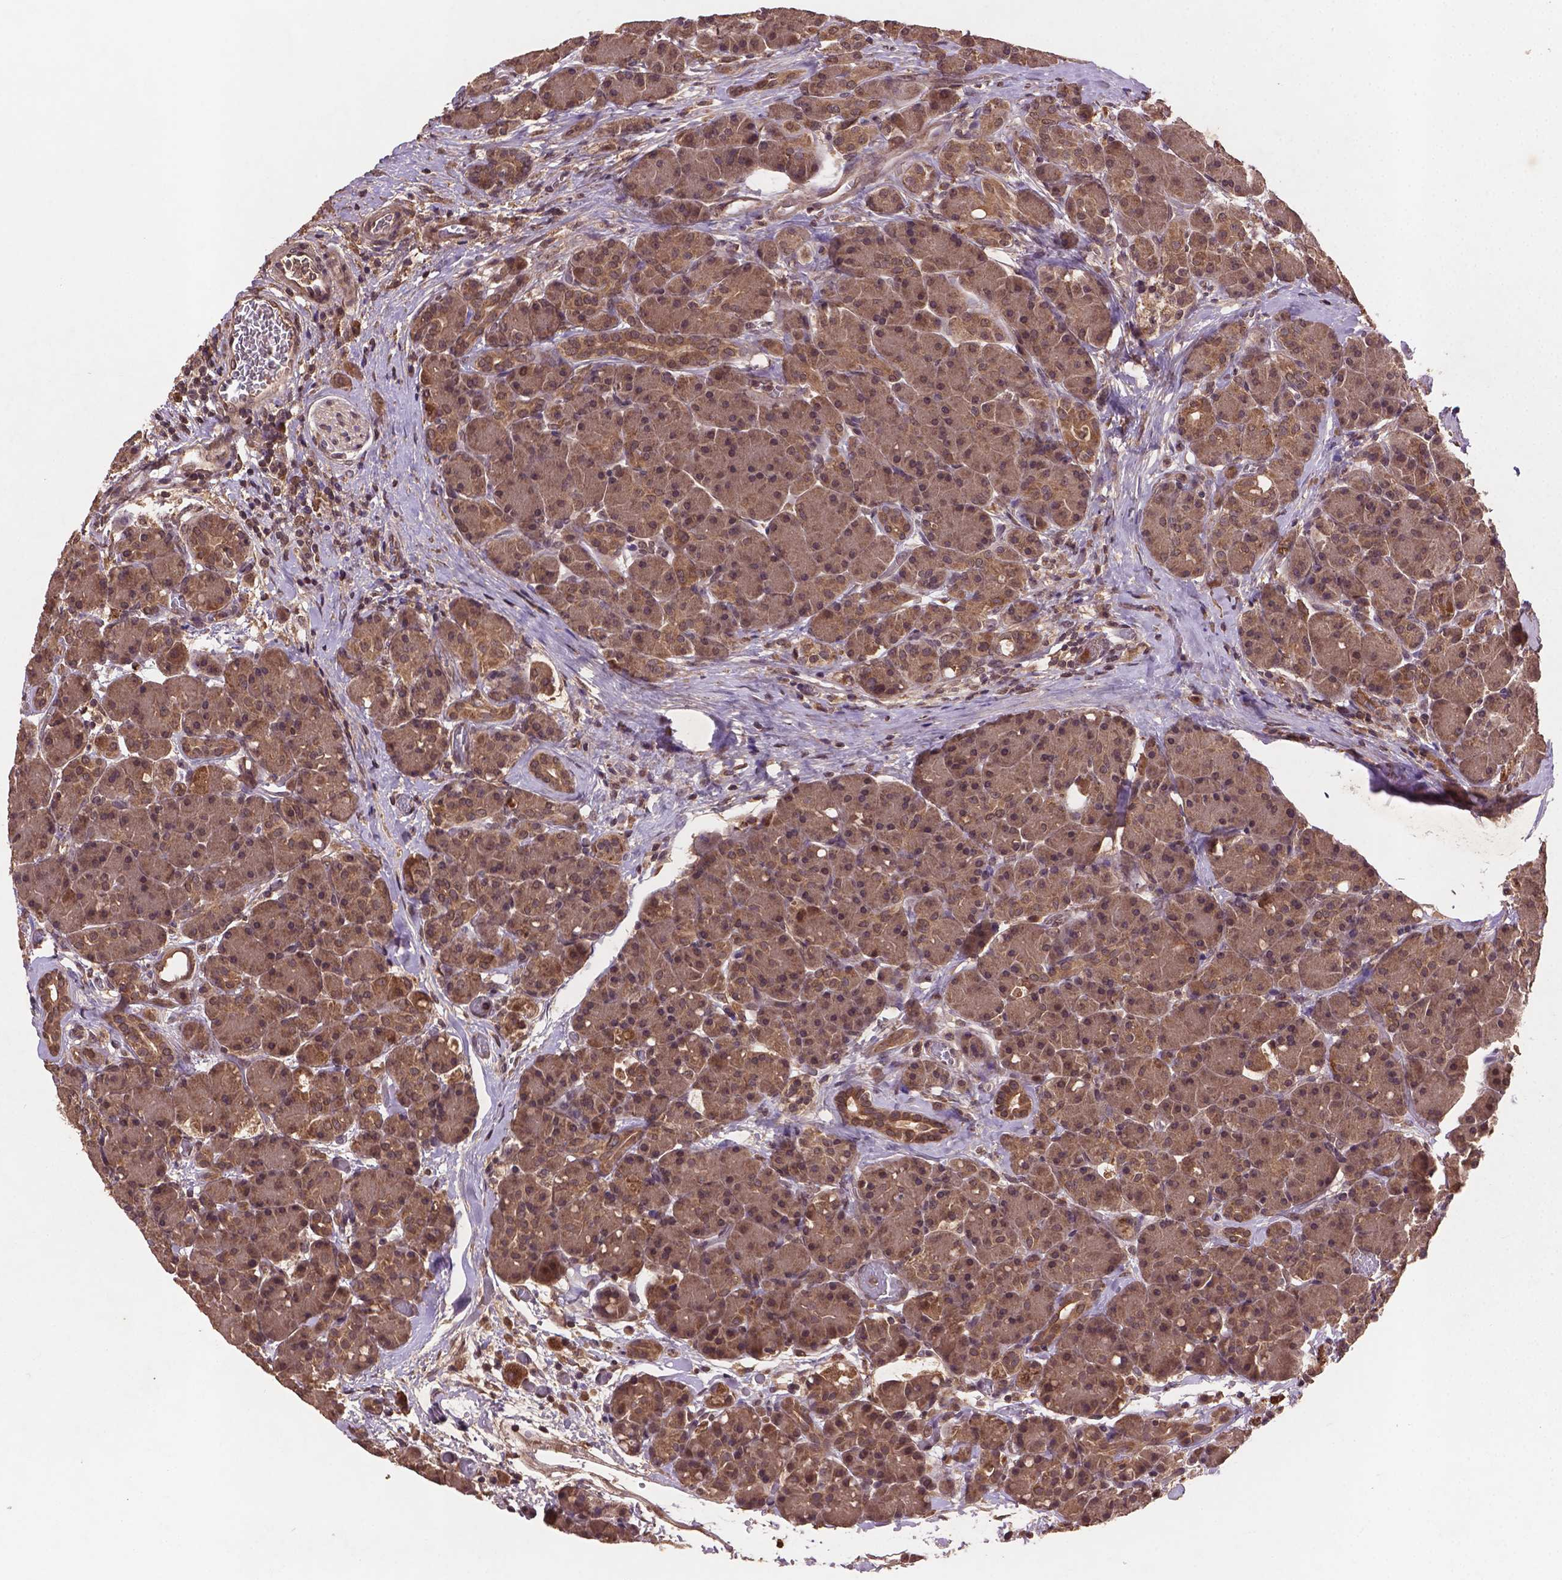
{"staining": {"intensity": "weak", "quantity": ">75%", "location": "cytoplasmic/membranous"}, "tissue": "pancreas", "cell_type": "Exocrine glandular cells", "image_type": "normal", "snomed": [{"axis": "morphology", "description": "Normal tissue, NOS"}, {"axis": "topography", "description": "Pancreas"}], "caption": "A photomicrograph of human pancreas stained for a protein exhibits weak cytoplasmic/membranous brown staining in exocrine glandular cells. The protein of interest is stained brown, and the nuclei are stained in blue (DAB IHC with brightfield microscopy, high magnification).", "gene": "NIPAL2", "patient": {"sex": "male", "age": 55}}